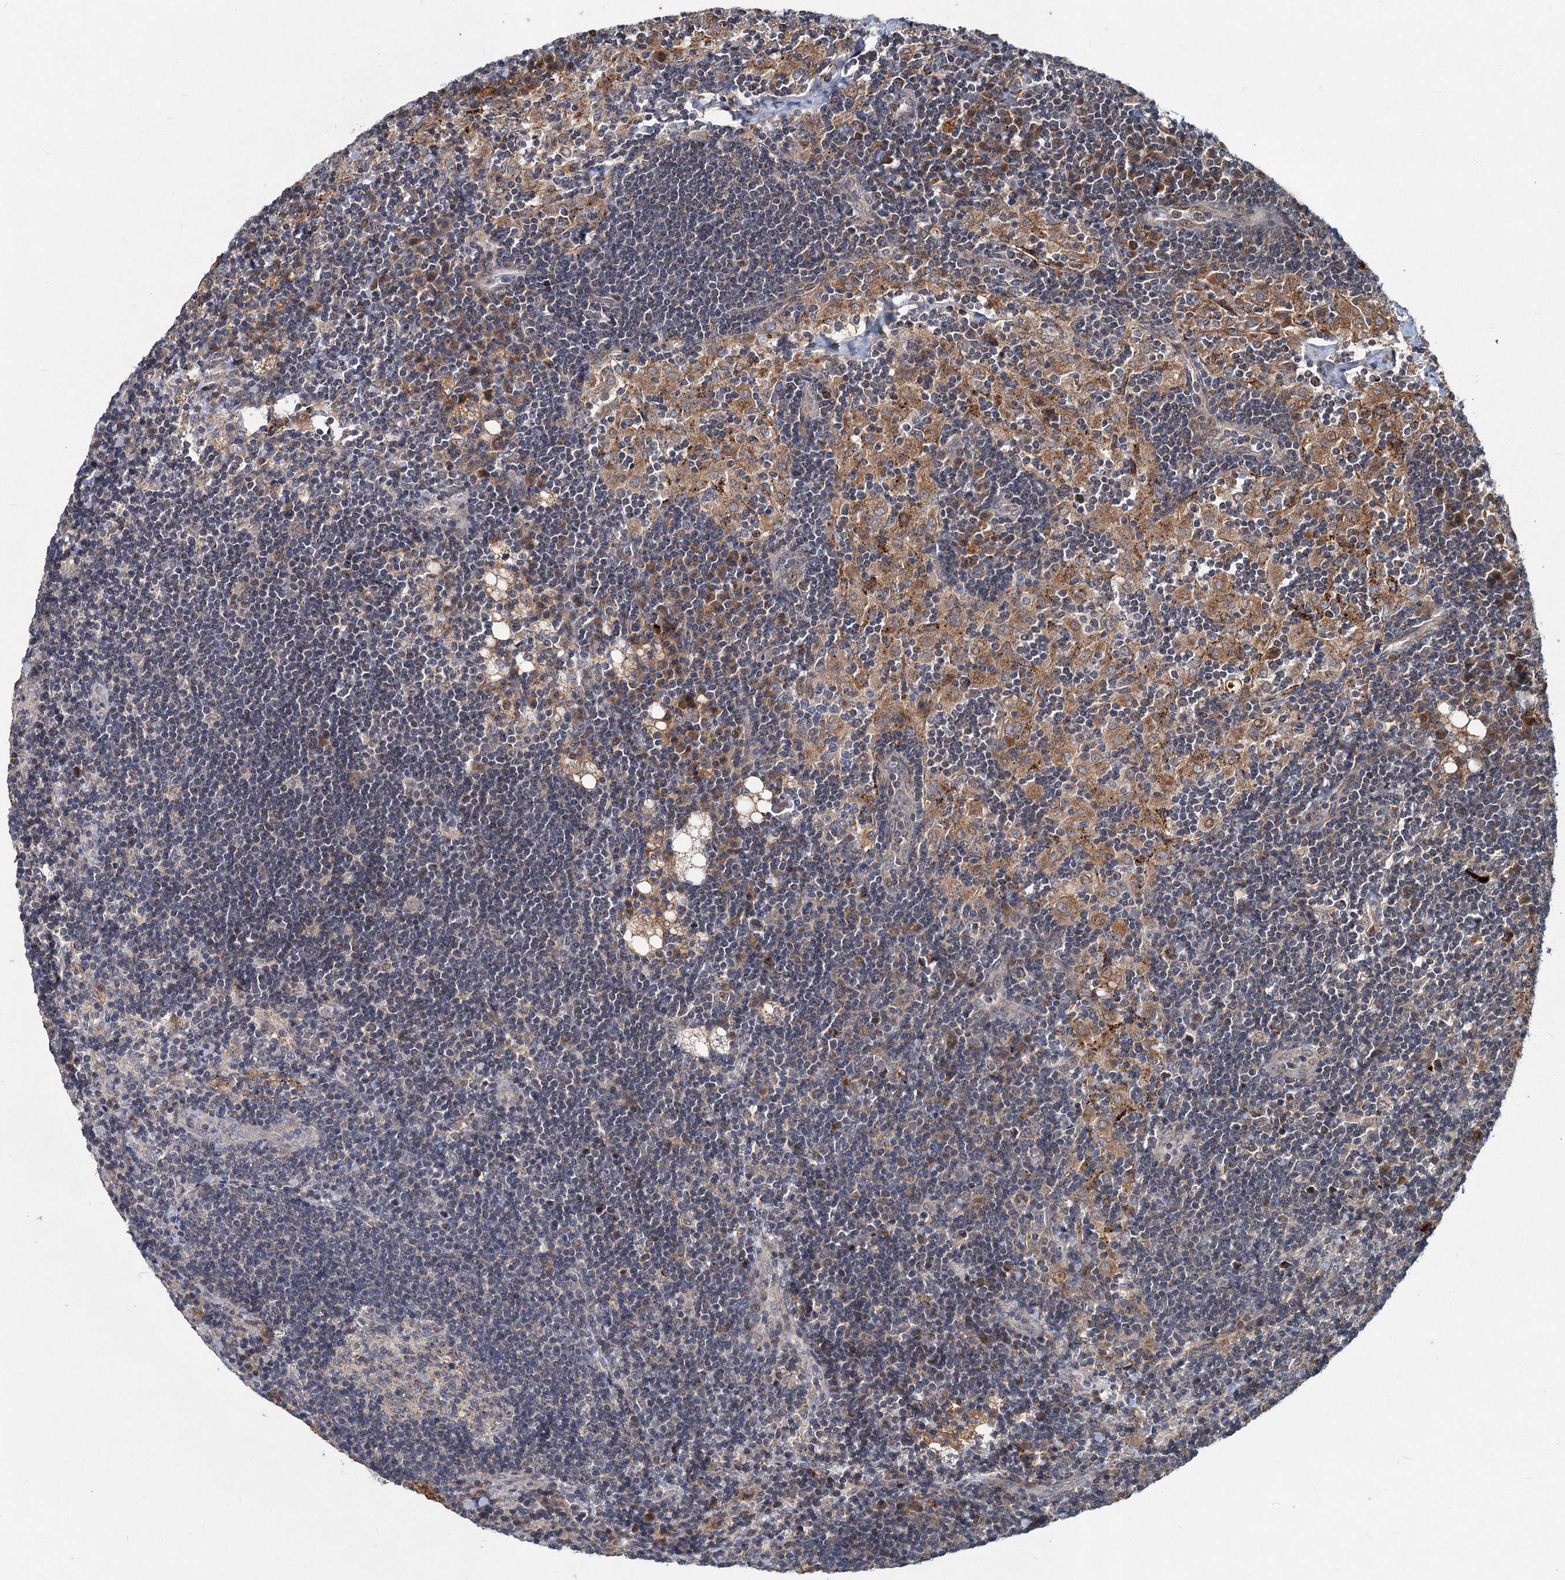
{"staining": {"intensity": "moderate", "quantity": "25%-75%", "location": "cytoplasmic/membranous"}, "tissue": "lymph node", "cell_type": "Germinal center cells", "image_type": "normal", "snomed": [{"axis": "morphology", "description": "Normal tissue, NOS"}, {"axis": "topography", "description": "Lymph node"}], "caption": "An IHC micrograph of unremarkable tissue is shown. Protein staining in brown highlights moderate cytoplasmic/membranous positivity in lymph node within germinal center cells.", "gene": "OTUB1", "patient": {"sex": "male", "age": 24}}